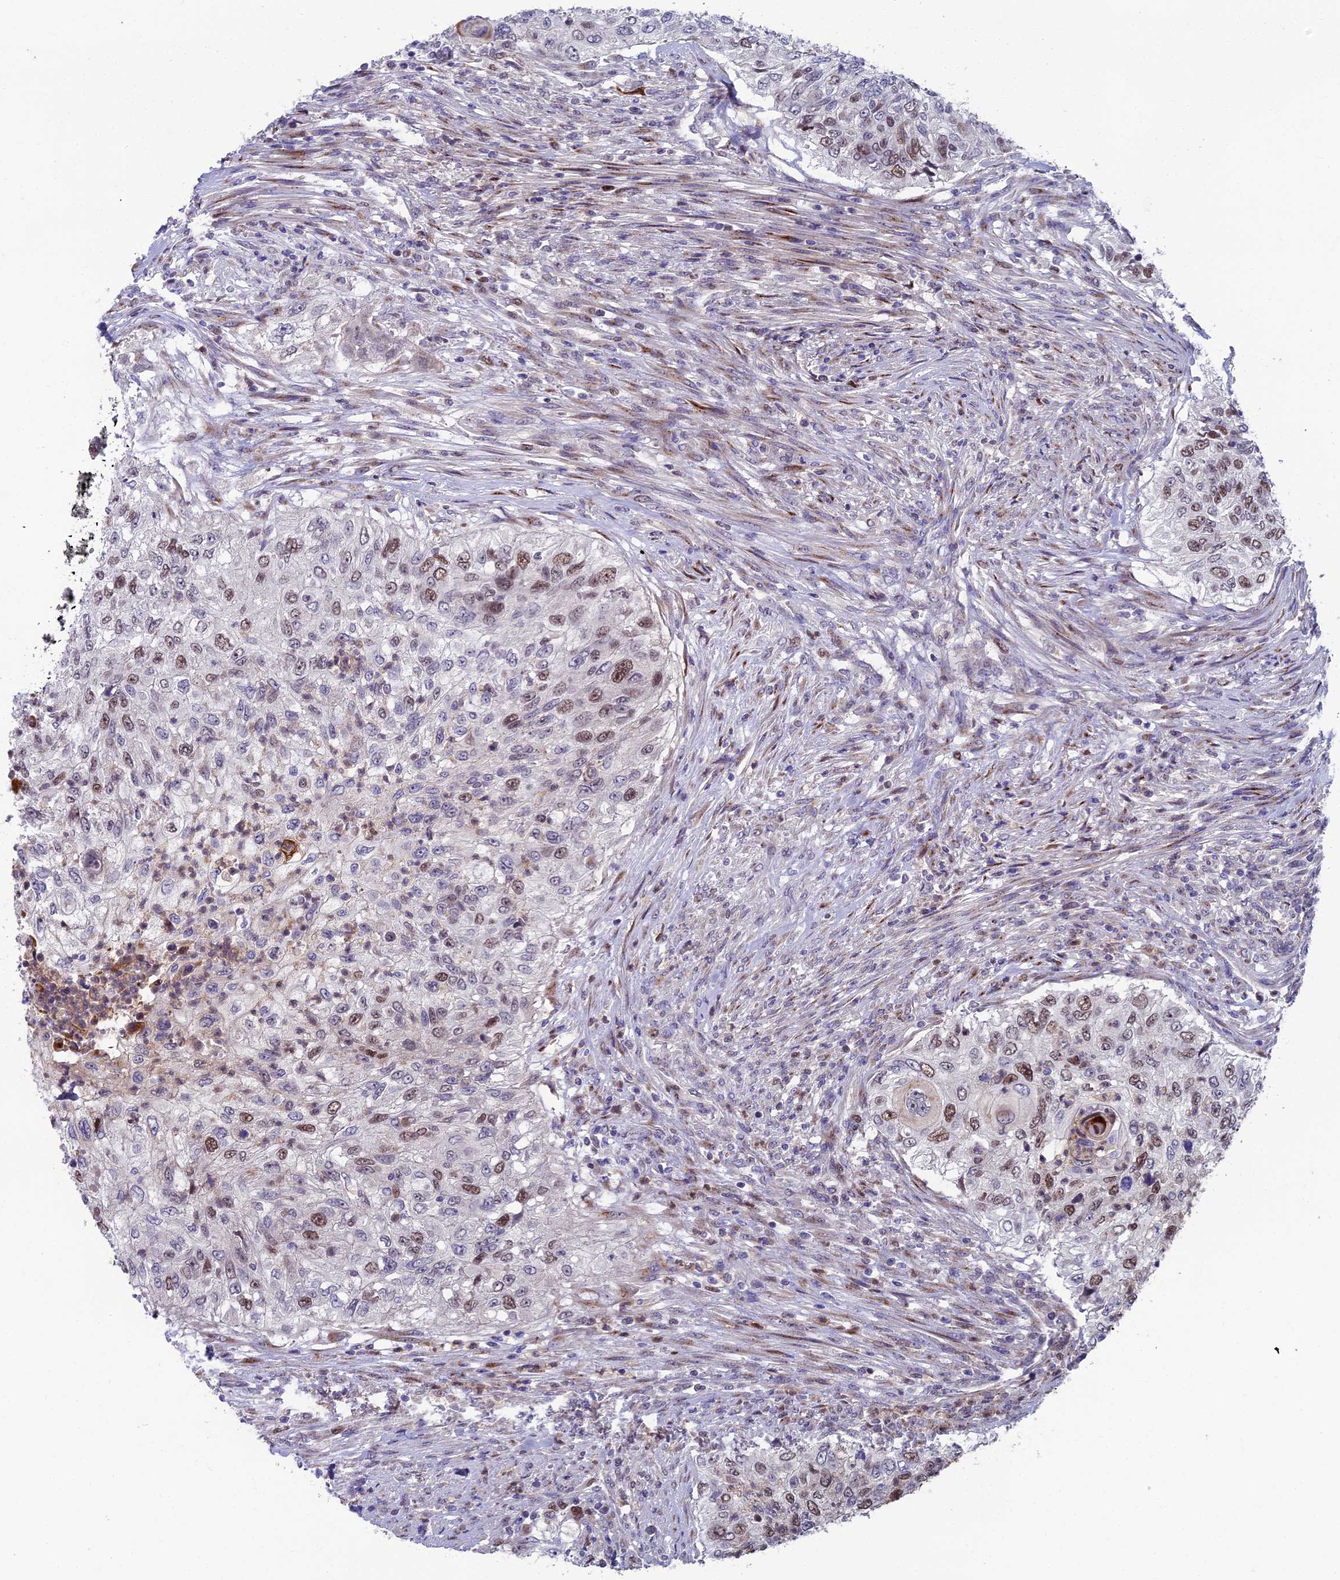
{"staining": {"intensity": "moderate", "quantity": "25%-75%", "location": "nuclear"}, "tissue": "urothelial cancer", "cell_type": "Tumor cells", "image_type": "cancer", "snomed": [{"axis": "morphology", "description": "Urothelial carcinoma, High grade"}, {"axis": "topography", "description": "Urinary bladder"}], "caption": "Urothelial cancer stained with a protein marker demonstrates moderate staining in tumor cells.", "gene": "LIG1", "patient": {"sex": "female", "age": 60}}